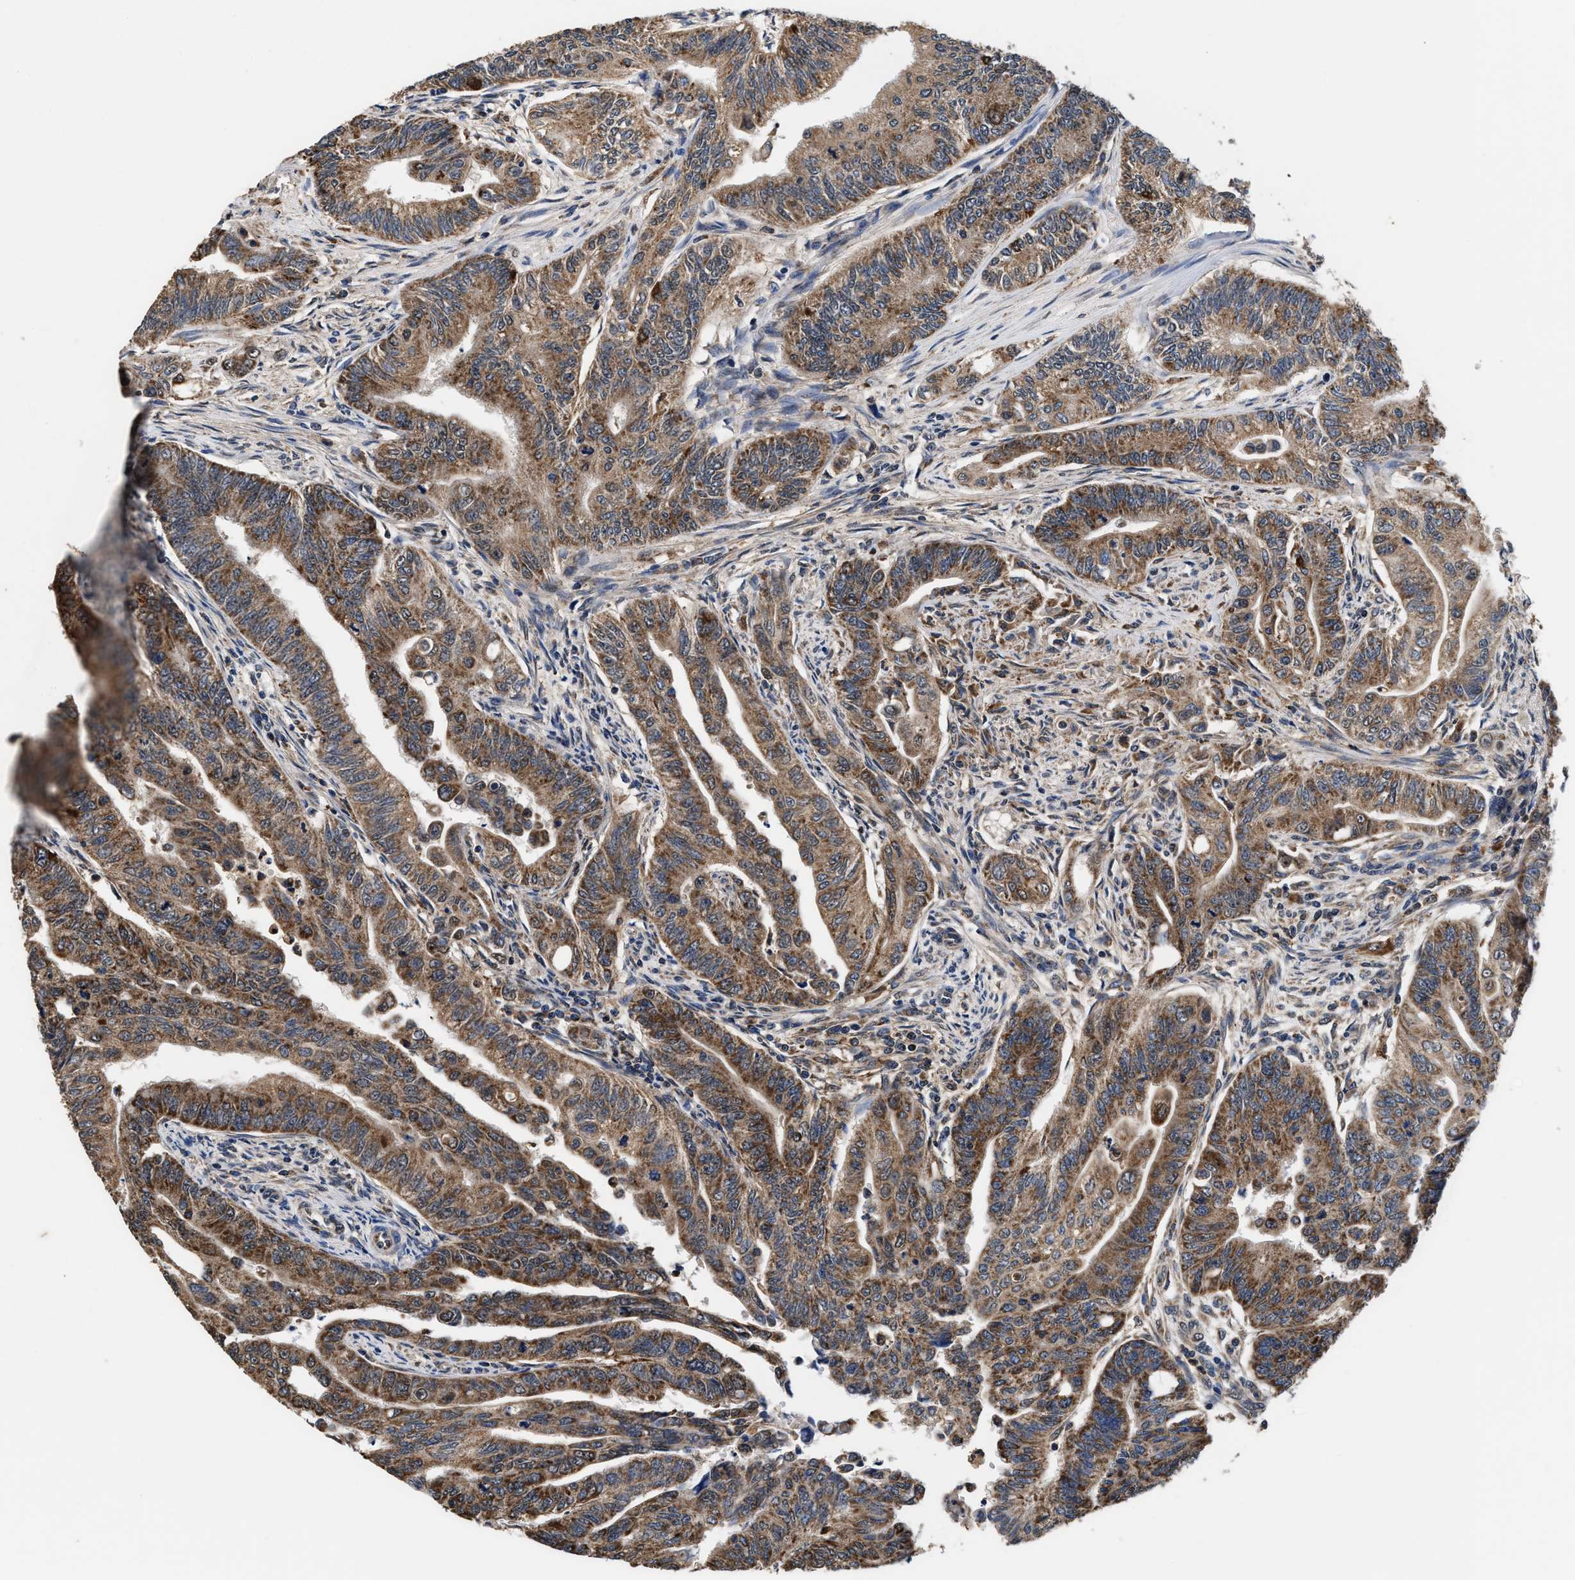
{"staining": {"intensity": "moderate", "quantity": ">75%", "location": "cytoplasmic/membranous"}, "tissue": "colorectal cancer", "cell_type": "Tumor cells", "image_type": "cancer", "snomed": [{"axis": "morphology", "description": "Adenoma, NOS"}, {"axis": "morphology", "description": "Adenocarcinoma, NOS"}, {"axis": "topography", "description": "Colon"}], "caption": "This is an image of immunohistochemistry (IHC) staining of colorectal adenoma, which shows moderate staining in the cytoplasmic/membranous of tumor cells.", "gene": "ACLY", "patient": {"sex": "male", "age": 79}}